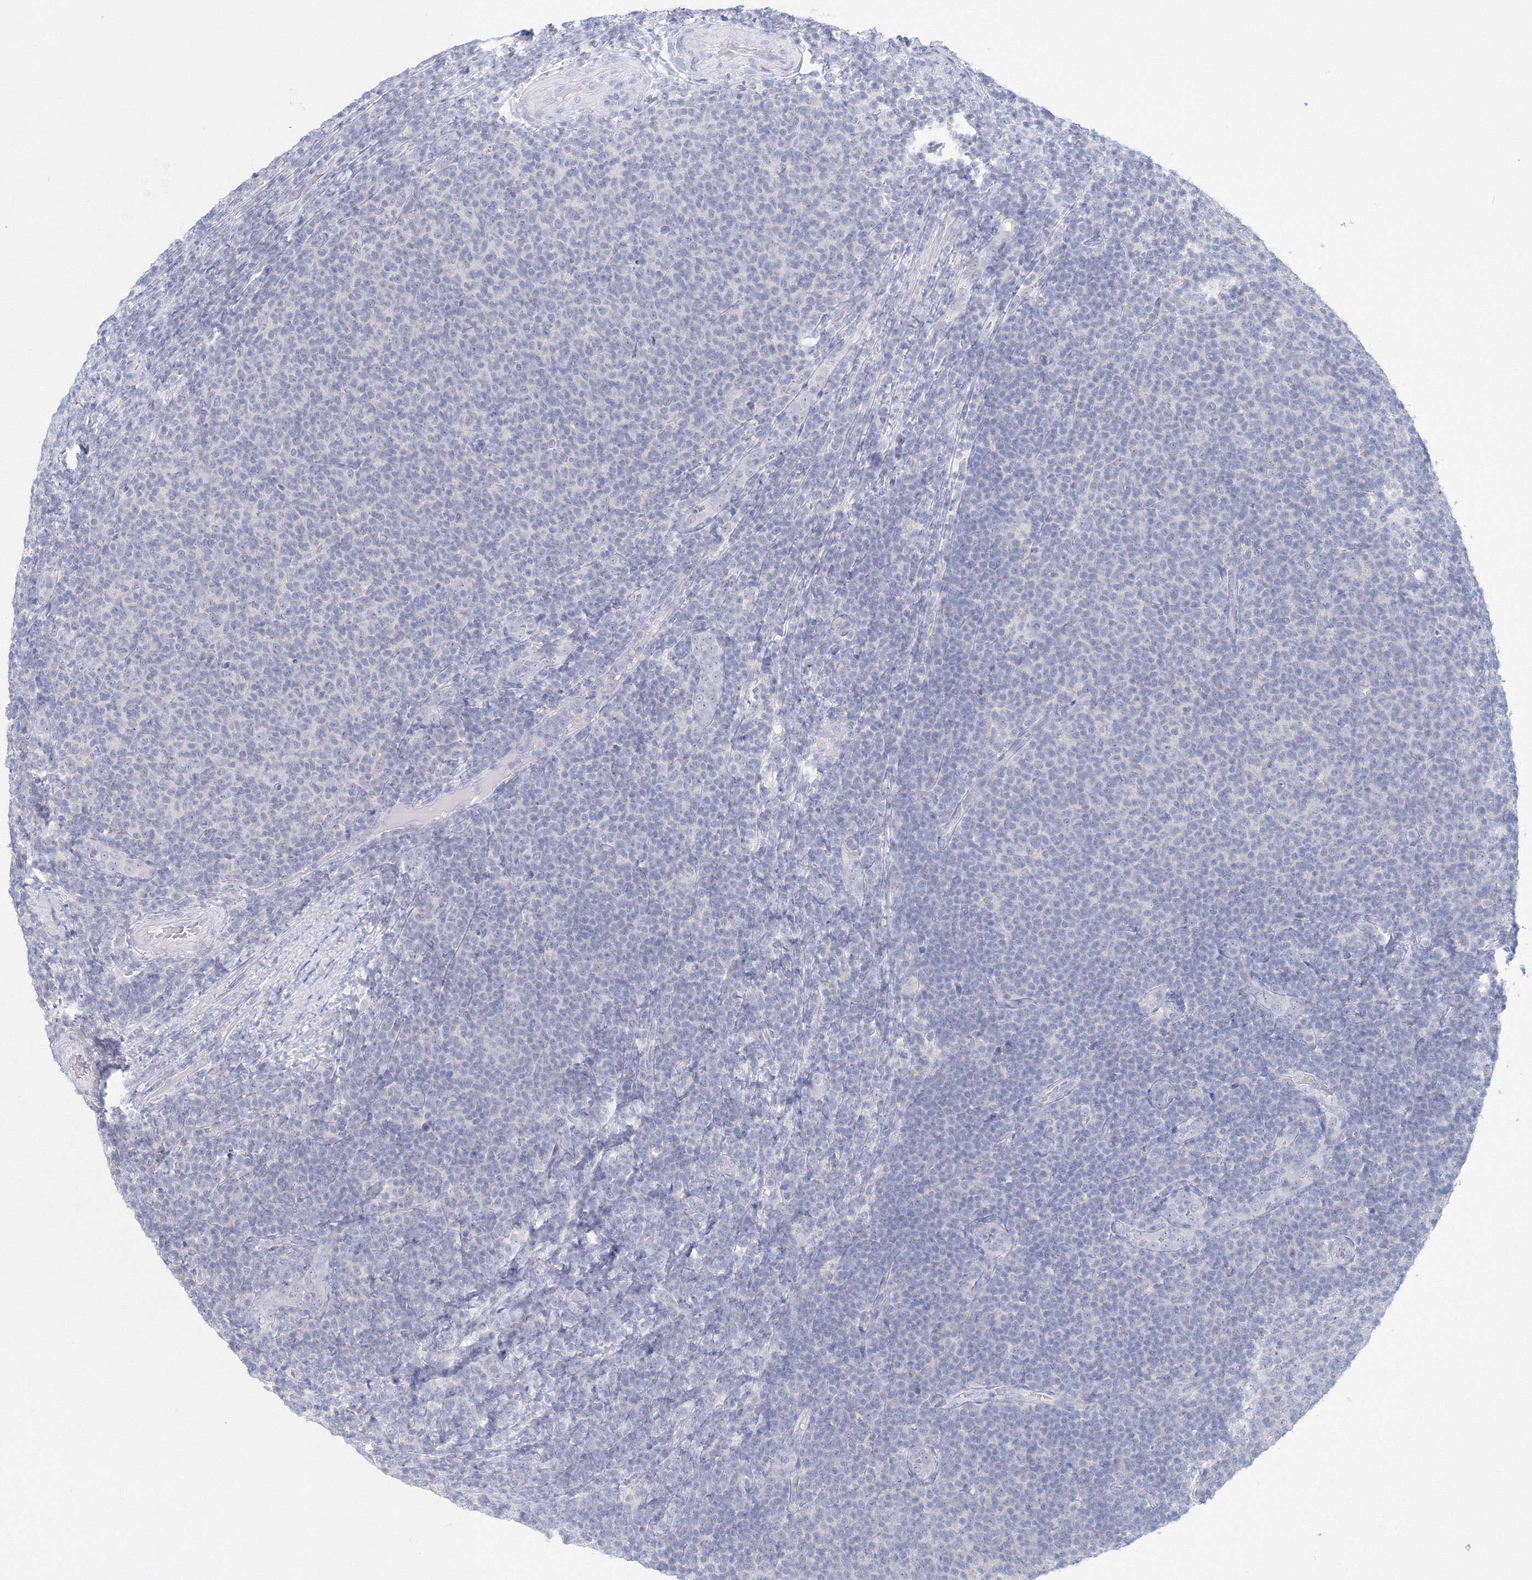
{"staining": {"intensity": "negative", "quantity": "none", "location": "none"}, "tissue": "lymphoma", "cell_type": "Tumor cells", "image_type": "cancer", "snomed": [{"axis": "morphology", "description": "Malignant lymphoma, non-Hodgkin's type, Low grade"}, {"axis": "topography", "description": "Lymph node"}], "caption": "There is no significant staining in tumor cells of lymphoma.", "gene": "VSIG1", "patient": {"sex": "male", "age": 66}}